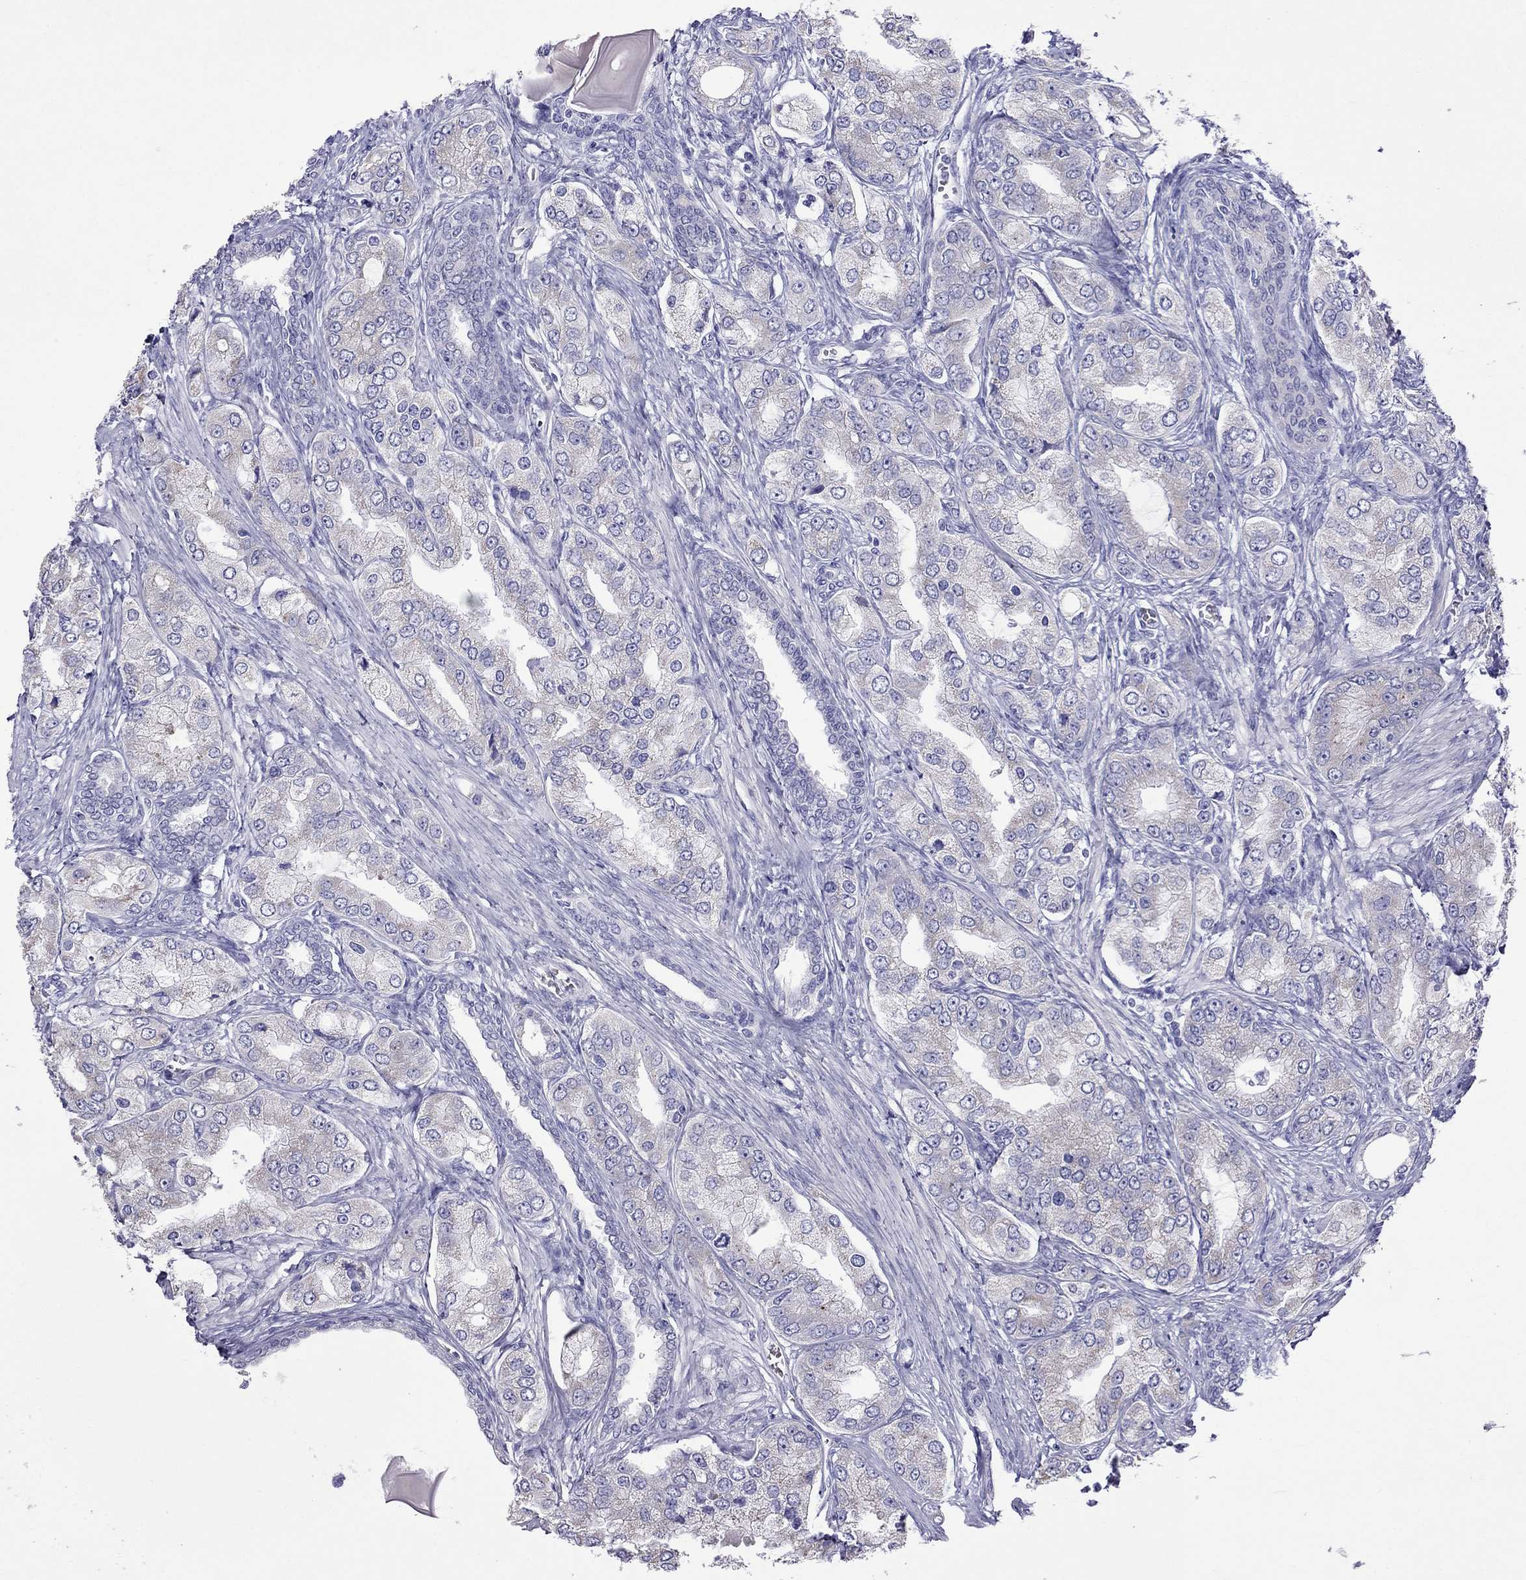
{"staining": {"intensity": "weak", "quantity": "<25%", "location": "cytoplasmic/membranous"}, "tissue": "prostate cancer", "cell_type": "Tumor cells", "image_type": "cancer", "snomed": [{"axis": "morphology", "description": "Adenocarcinoma, Low grade"}, {"axis": "topography", "description": "Prostate"}], "caption": "The histopathology image demonstrates no staining of tumor cells in prostate cancer.", "gene": "TDRD1", "patient": {"sex": "male", "age": 69}}